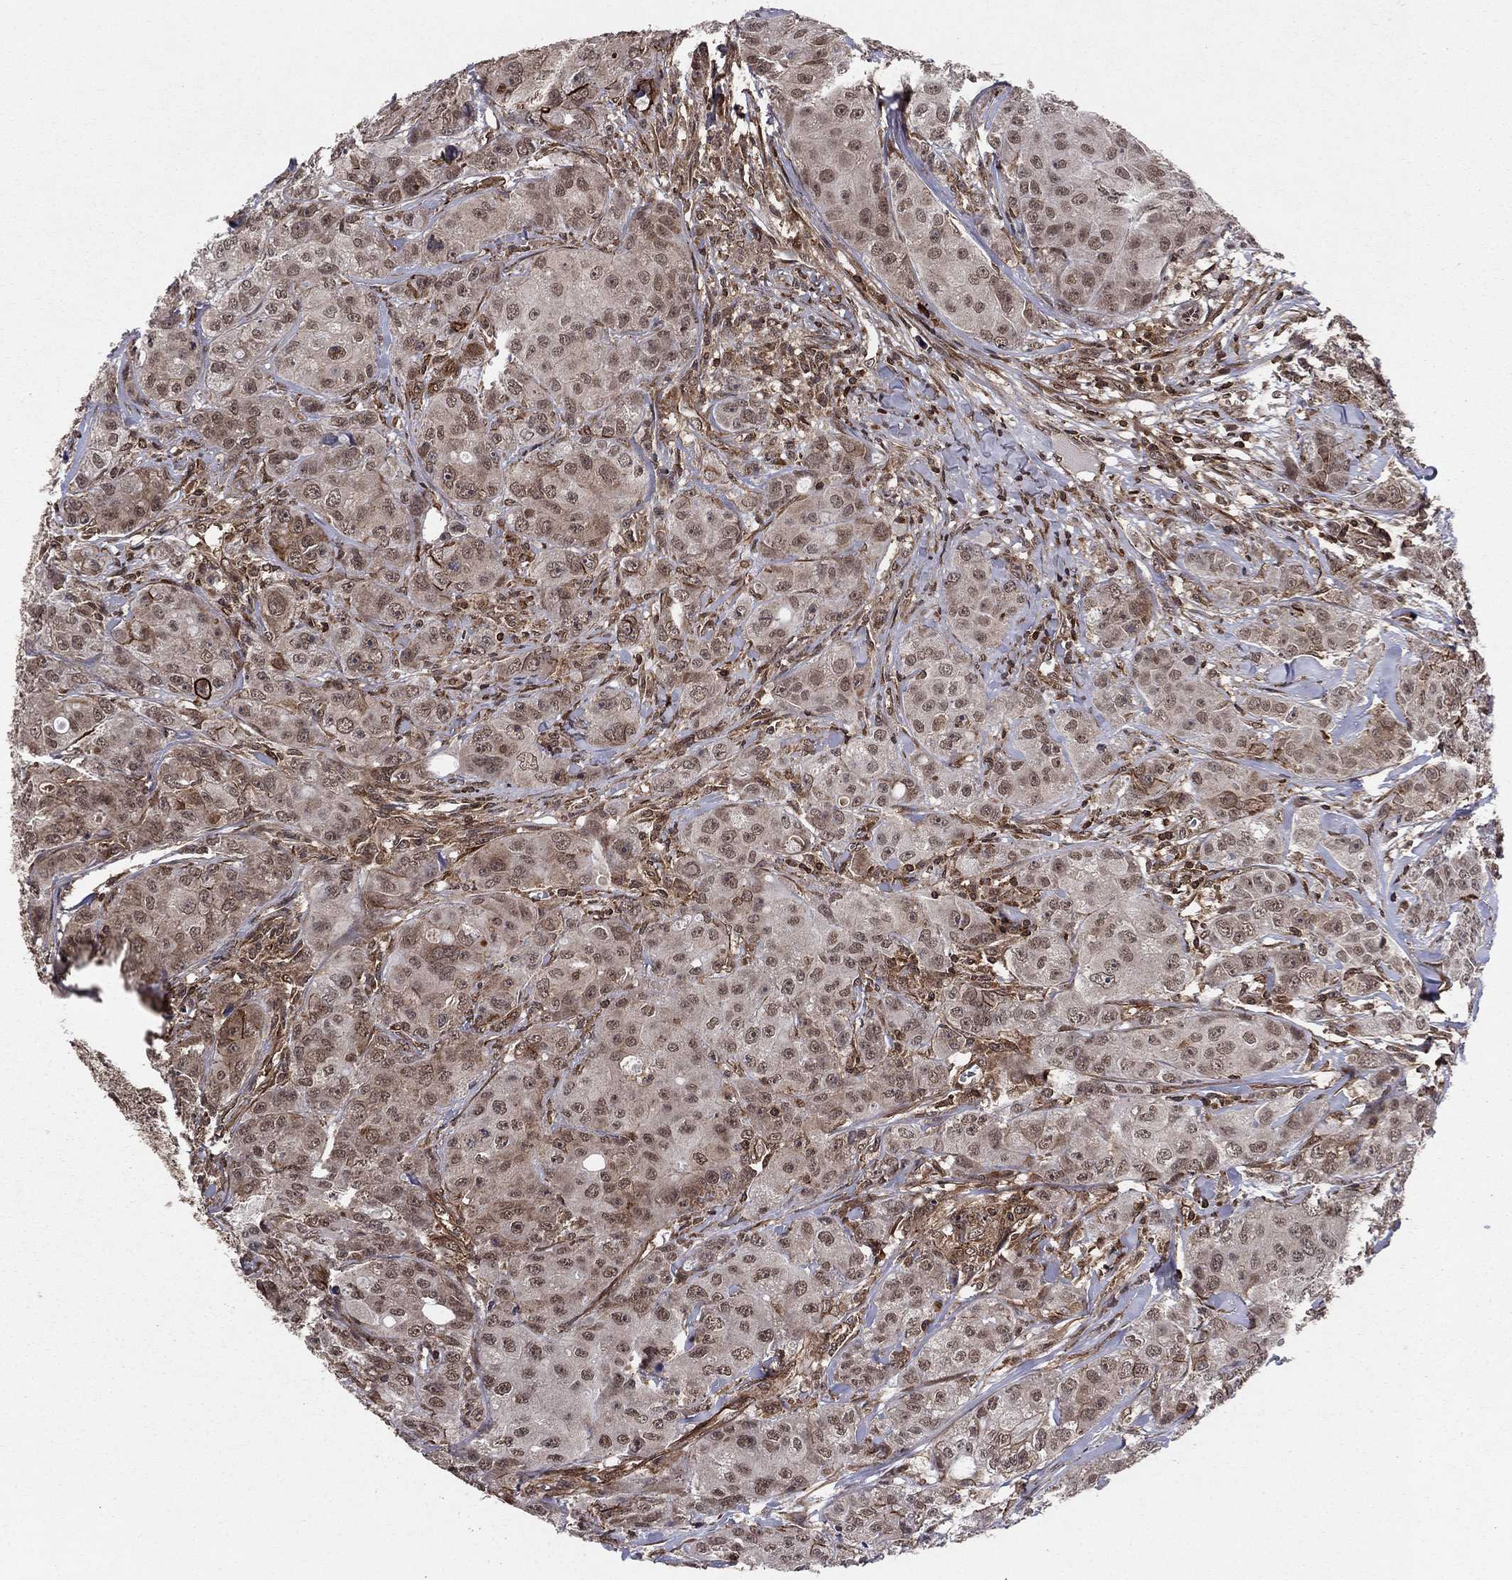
{"staining": {"intensity": "weak", "quantity": "25%-75%", "location": "cytoplasmic/membranous"}, "tissue": "breast cancer", "cell_type": "Tumor cells", "image_type": "cancer", "snomed": [{"axis": "morphology", "description": "Duct carcinoma"}, {"axis": "topography", "description": "Breast"}], "caption": "The image exhibits a brown stain indicating the presence of a protein in the cytoplasmic/membranous of tumor cells in breast cancer (infiltrating ductal carcinoma).", "gene": "SSX2IP", "patient": {"sex": "female", "age": 43}}